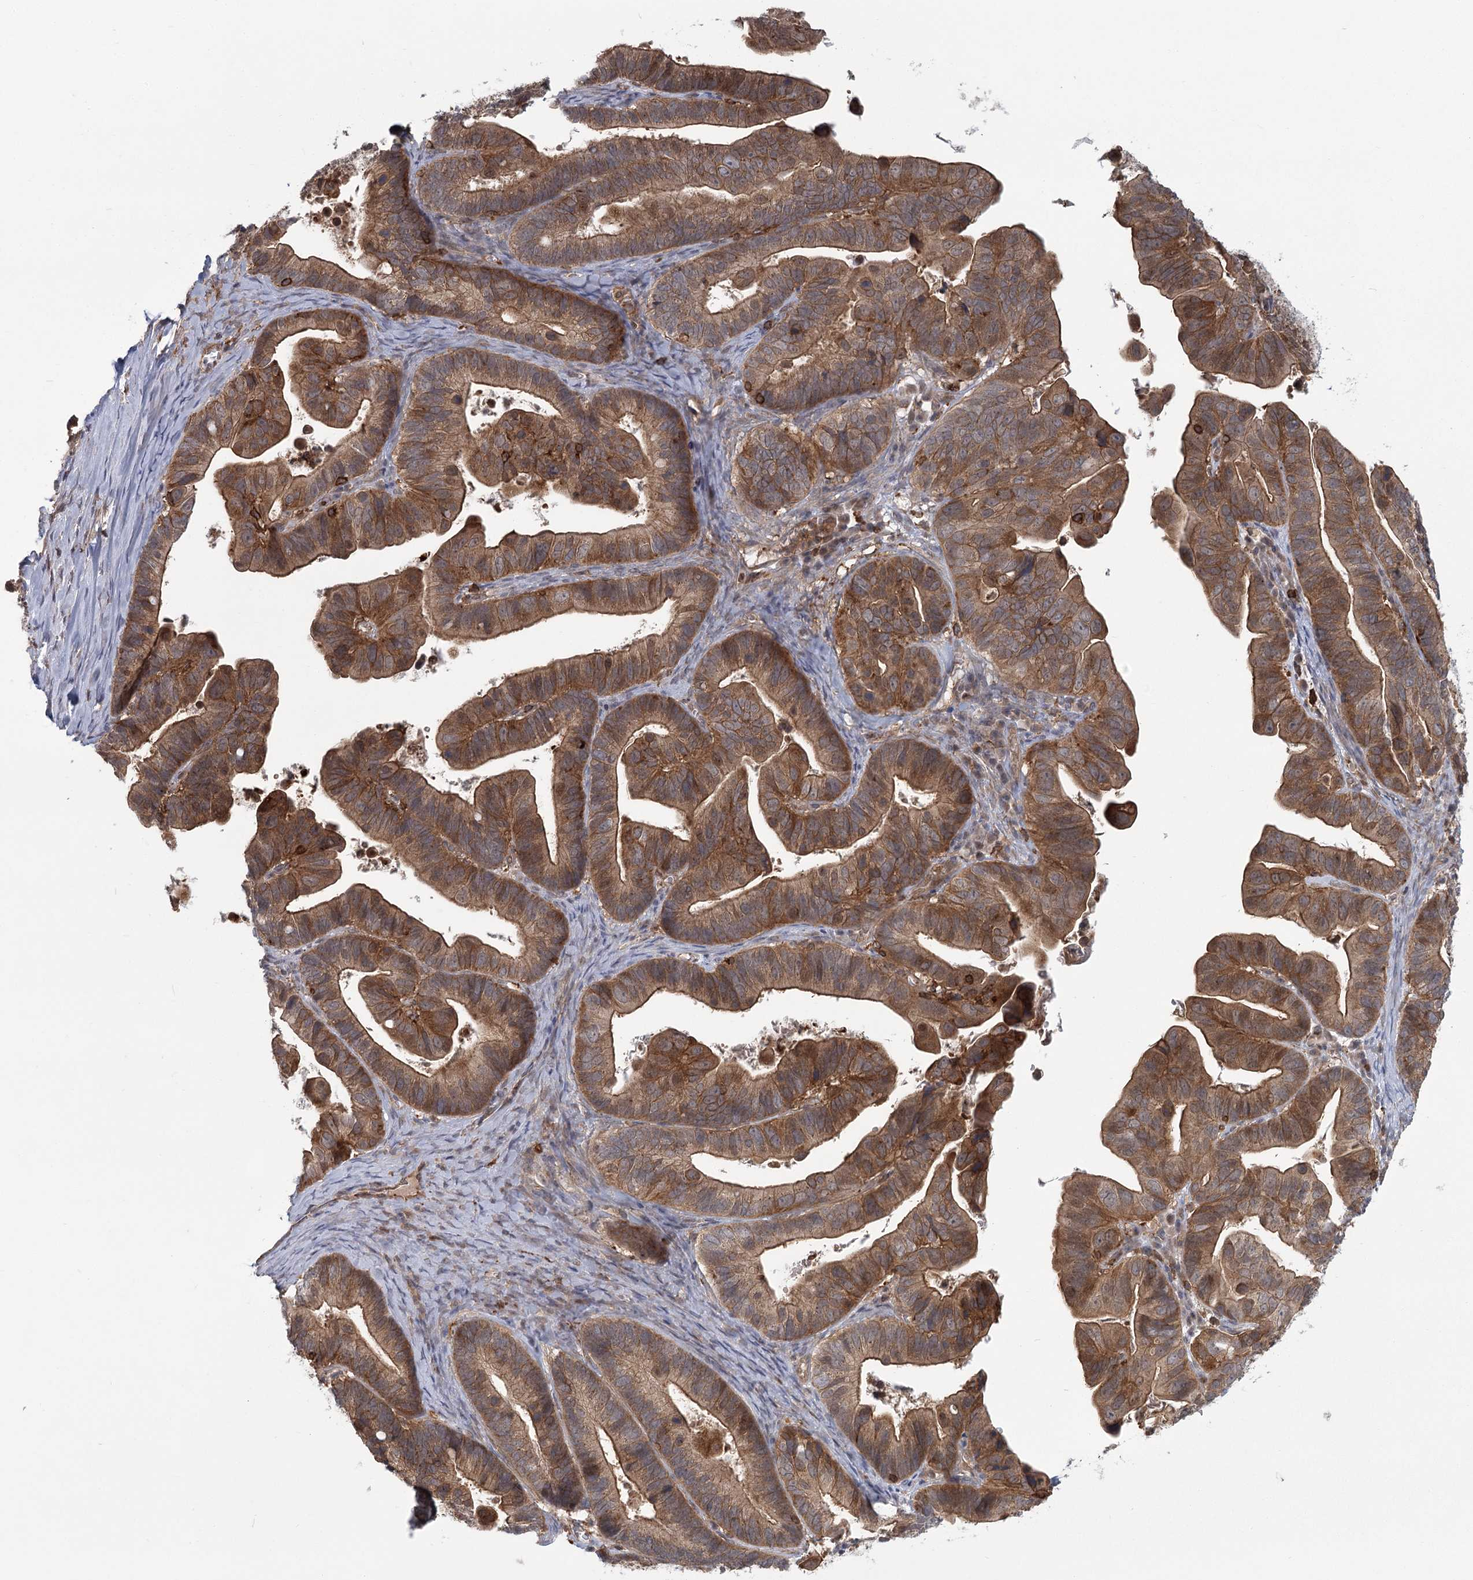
{"staining": {"intensity": "moderate", "quantity": ">75%", "location": "cytoplasmic/membranous"}, "tissue": "ovarian cancer", "cell_type": "Tumor cells", "image_type": "cancer", "snomed": [{"axis": "morphology", "description": "Cystadenocarcinoma, serous, NOS"}, {"axis": "topography", "description": "Ovary"}], "caption": "Protein staining exhibits moderate cytoplasmic/membranous expression in approximately >75% of tumor cells in ovarian cancer.", "gene": "MEPE", "patient": {"sex": "female", "age": 56}}